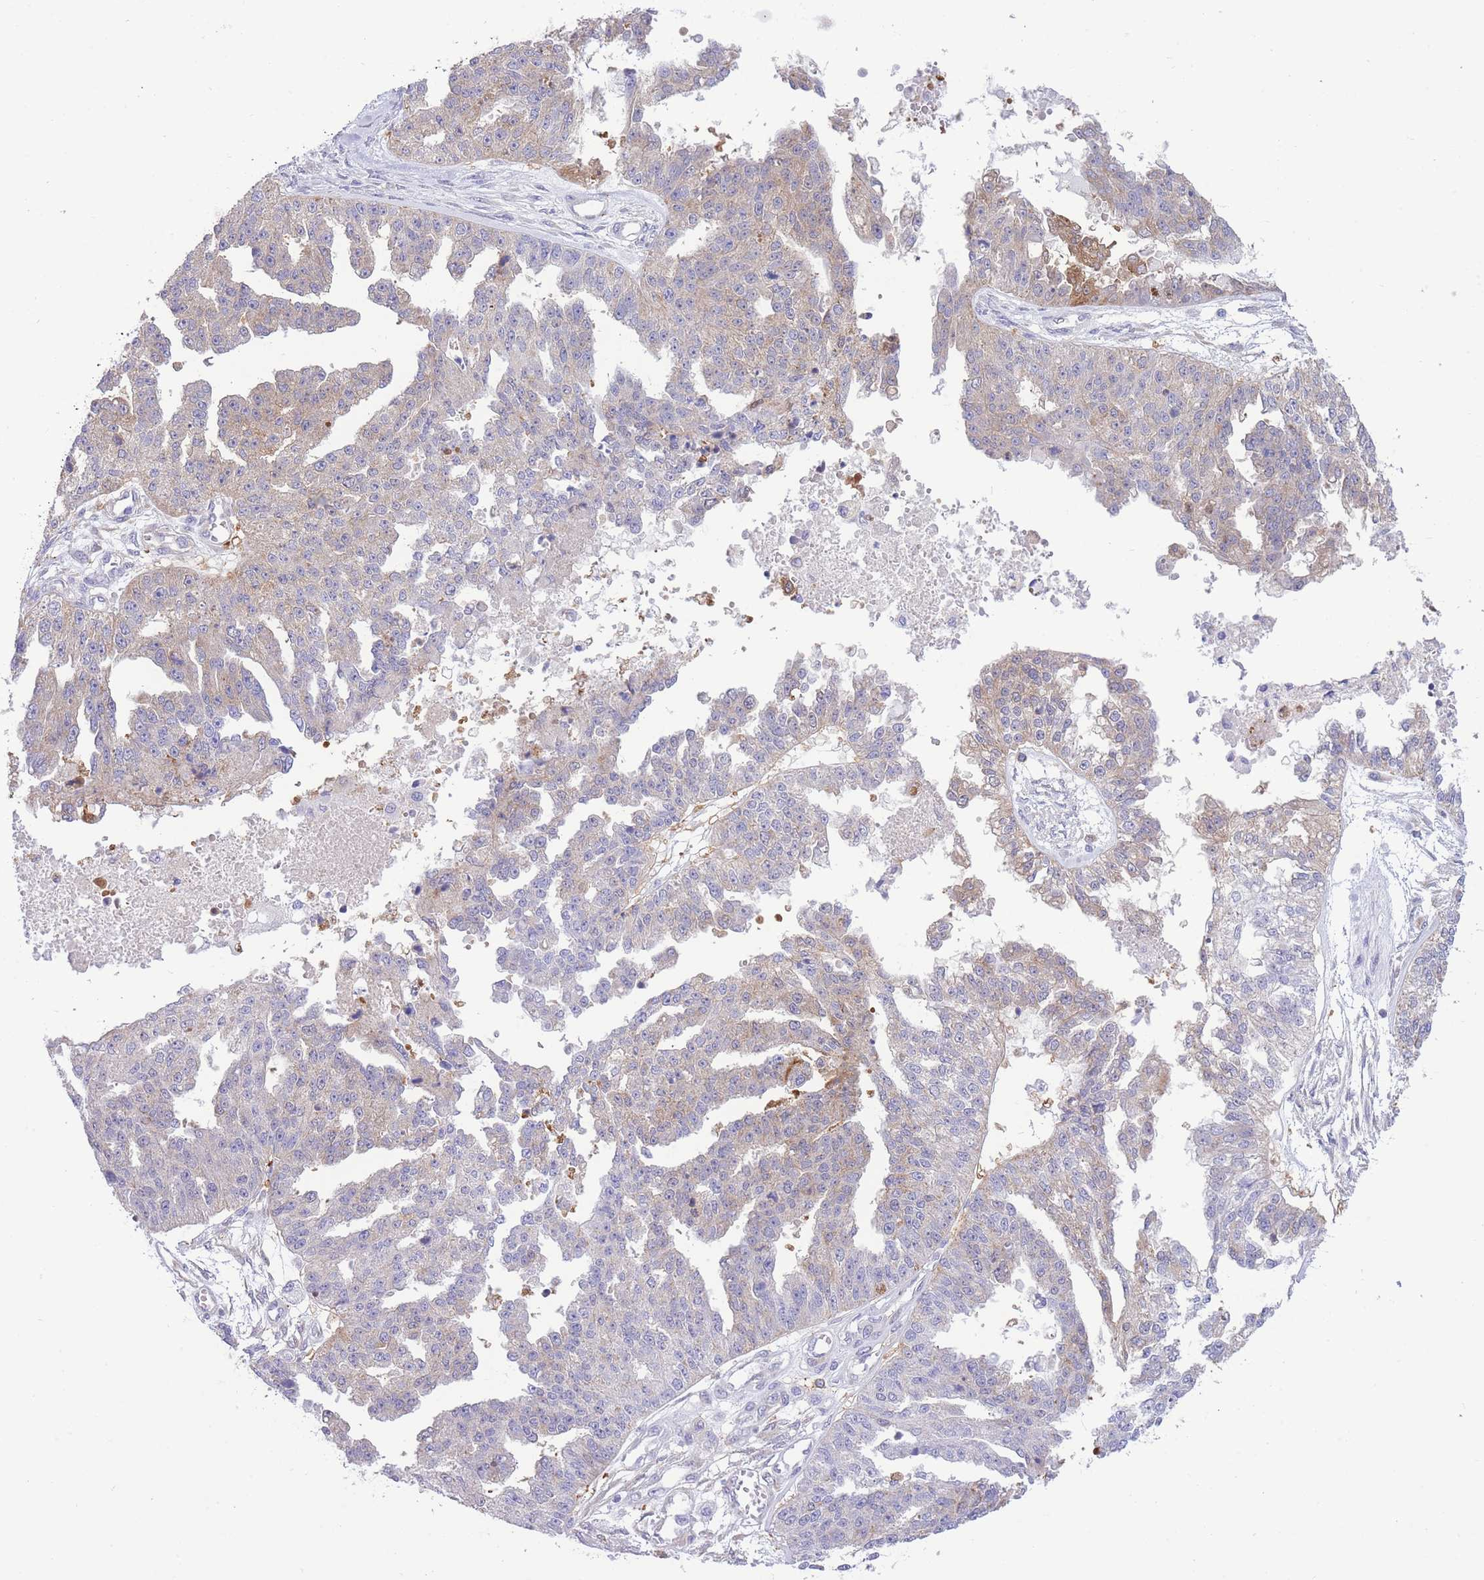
{"staining": {"intensity": "weak", "quantity": "<25%", "location": "cytoplasmic/membranous"}, "tissue": "ovarian cancer", "cell_type": "Tumor cells", "image_type": "cancer", "snomed": [{"axis": "morphology", "description": "Cystadenocarcinoma, serous, NOS"}, {"axis": "topography", "description": "Ovary"}], "caption": "Tumor cells are negative for protein expression in human ovarian cancer (serous cystadenocarcinoma). (Stains: DAB (3,3'-diaminobenzidine) IHC with hematoxylin counter stain, Microscopy: brightfield microscopy at high magnification).", "gene": "NAMPT", "patient": {"sex": "female", "age": 58}}